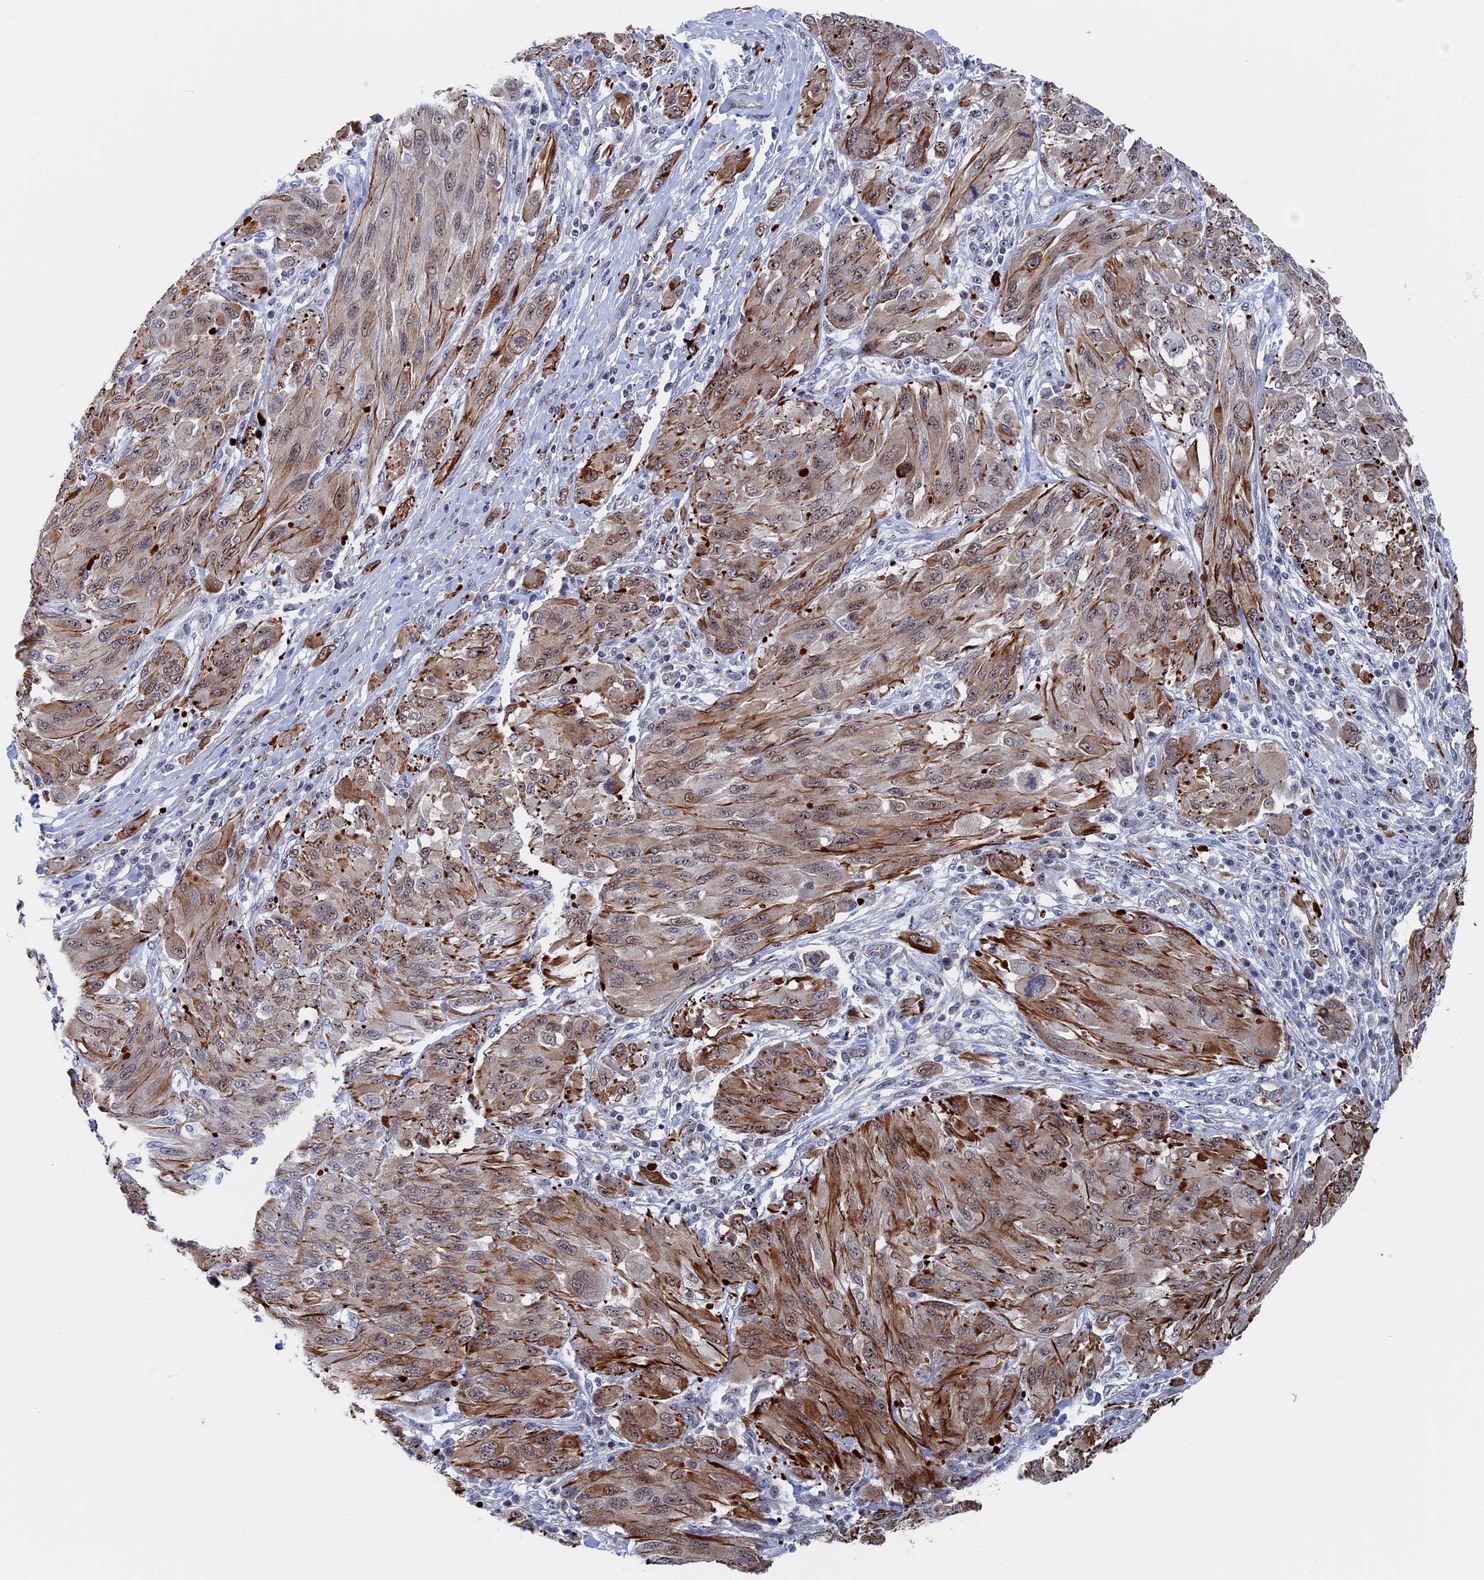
{"staining": {"intensity": "moderate", "quantity": "25%-75%", "location": "cytoplasmic/membranous,nuclear"}, "tissue": "melanoma", "cell_type": "Tumor cells", "image_type": "cancer", "snomed": [{"axis": "morphology", "description": "Malignant melanoma, NOS"}, {"axis": "topography", "description": "Skin"}], "caption": "A brown stain highlights moderate cytoplasmic/membranous and nuclear staining of a protein in melanoma tumor cells.", "gene": "EXOSC9", "patient": {"sex": "female", "age": 91}}